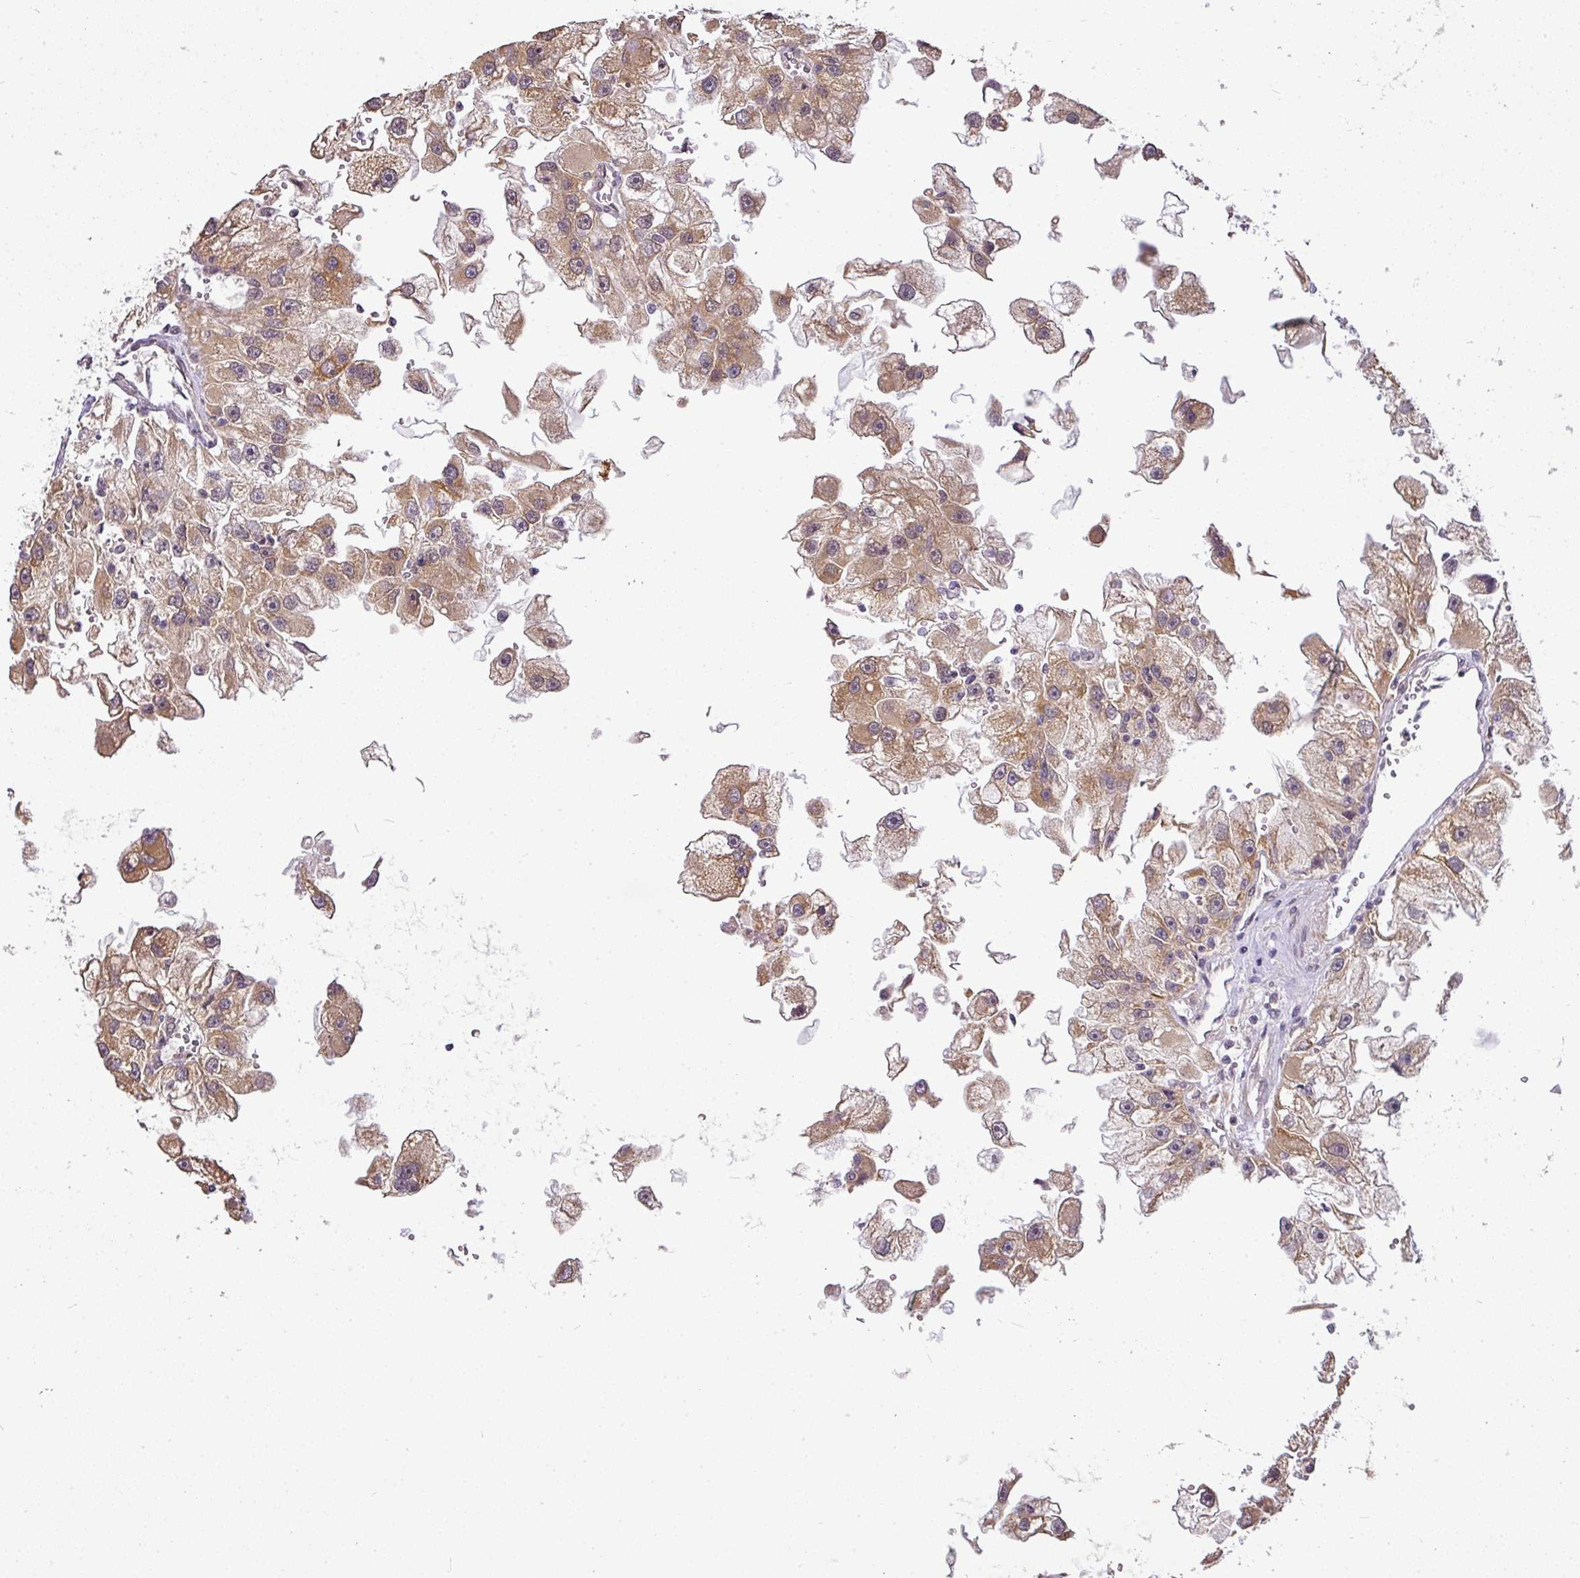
{"staining": {"intensity": "moderate", "quantity": ">75%", "location": "cytoplasmic/membranous"}, "tissue": "renal cancer", "cell_type": "Tumor cells", "image_type": "cancer", "snomed": [{"axis": "morphology", "description": "Adenocarcinoma, NOS"}, {"axis": "topography", "description": "Kidney"}], "caption": "Brown immunohistochemical staining in human adenocarcinoma (renal) exhibits moderate cytoplasmic/membranous expression in about >75% of tumor cells.", "gene": "C1orf226", "patient": {"sex": "male", "age": 63}}